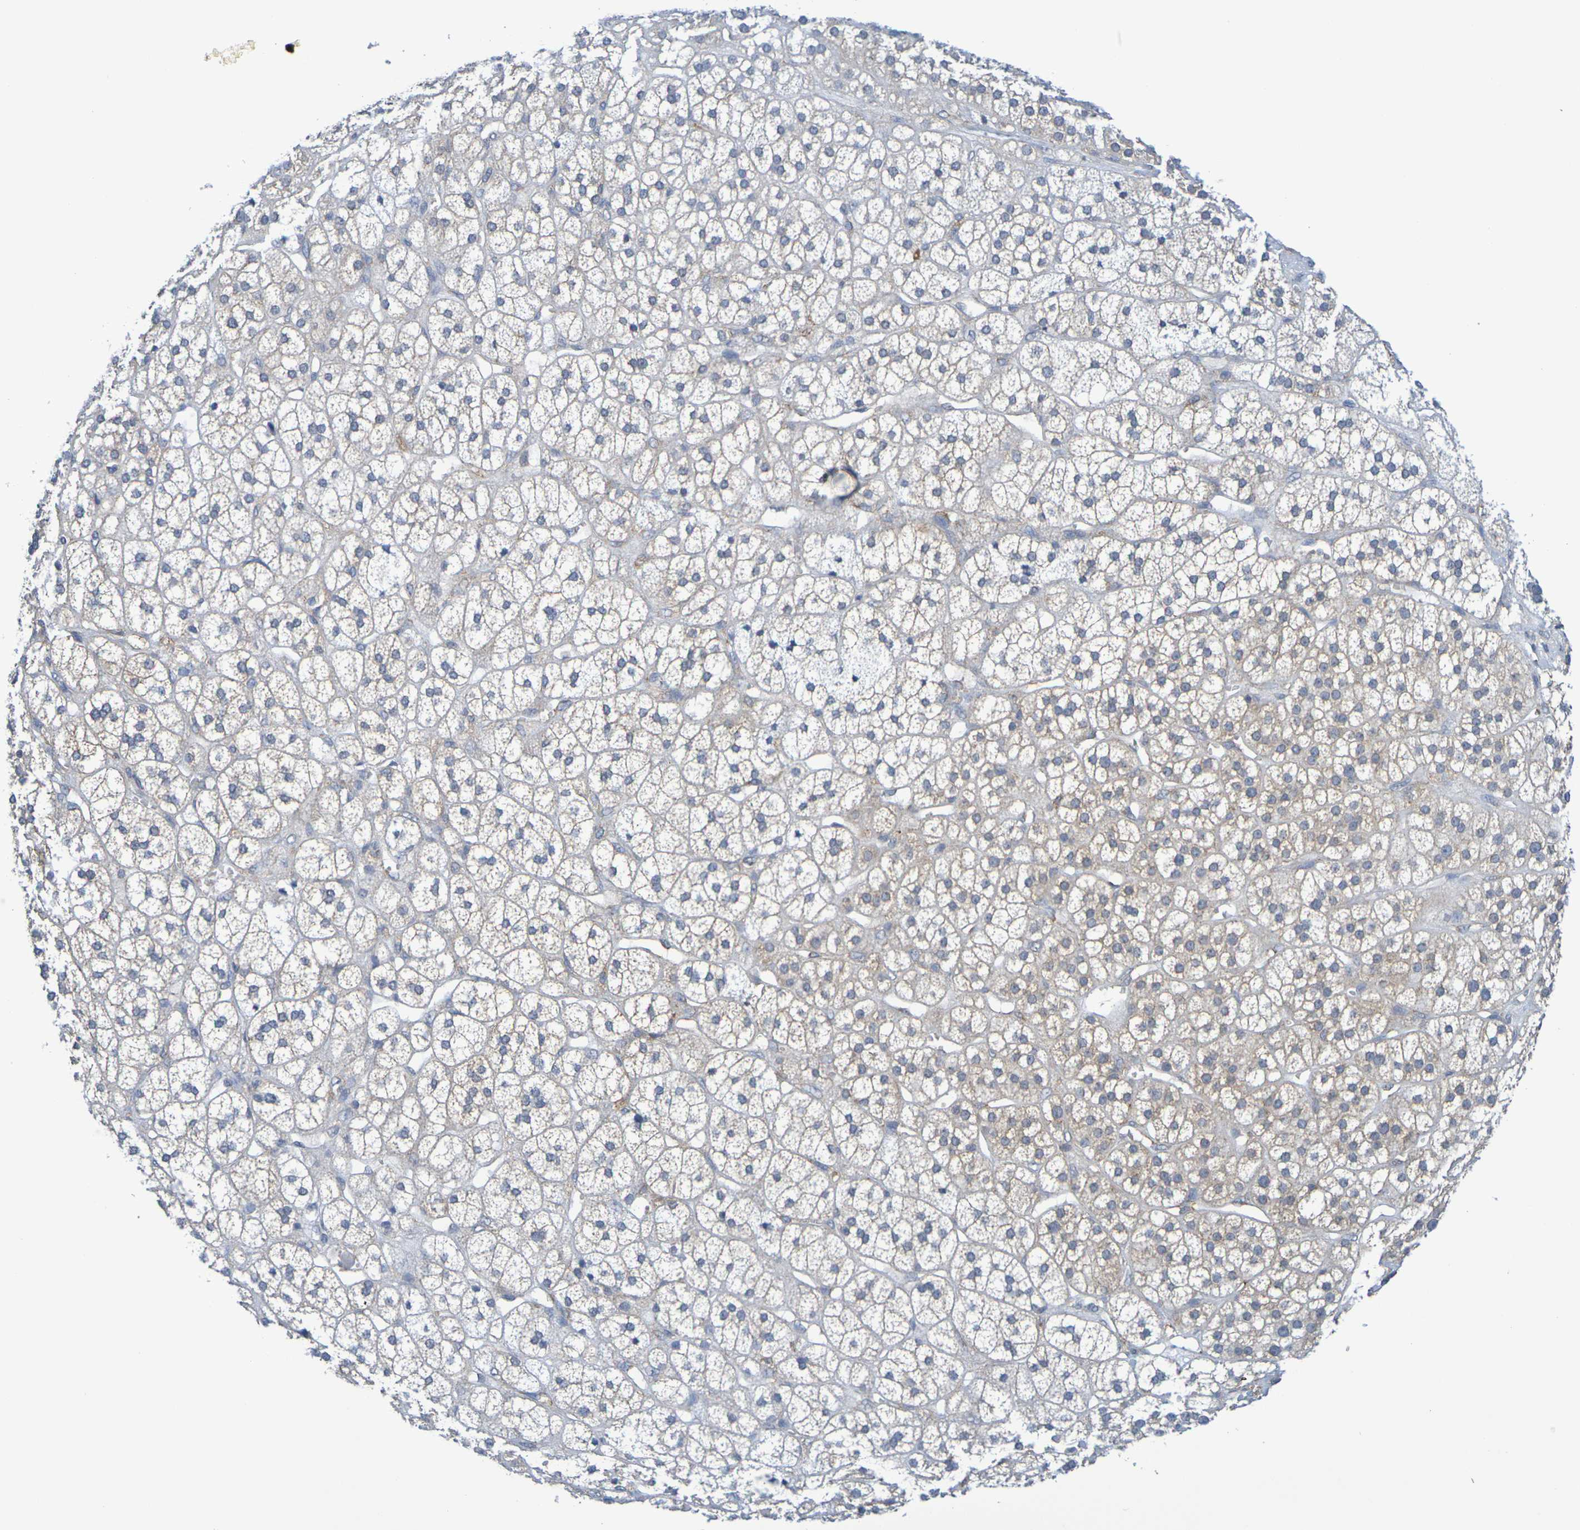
{"staining": {"intensity": "weak", "quantity": "<25%", "location": "cytoplasmic/membranous"}, "tissue": "adrenal gland", "cell_type": "Glandular cells", "image_type": "normal", "snomed": [{"axis": "morphology", "description": "Normal tissue, NOS"}, {"axis": "topography", "description": "Adrenal gland"}], "caption": "A micrograph of human adrenal gland is negative for staining in glandular cells. The staining was performed using DAB to visualize the protein expression in brown, while the nuclei were stained in blue with hematoxylin (Magnification: 20x).", "gene": "CHRNB1", "patient": {"sex": "male", "age": 56}}